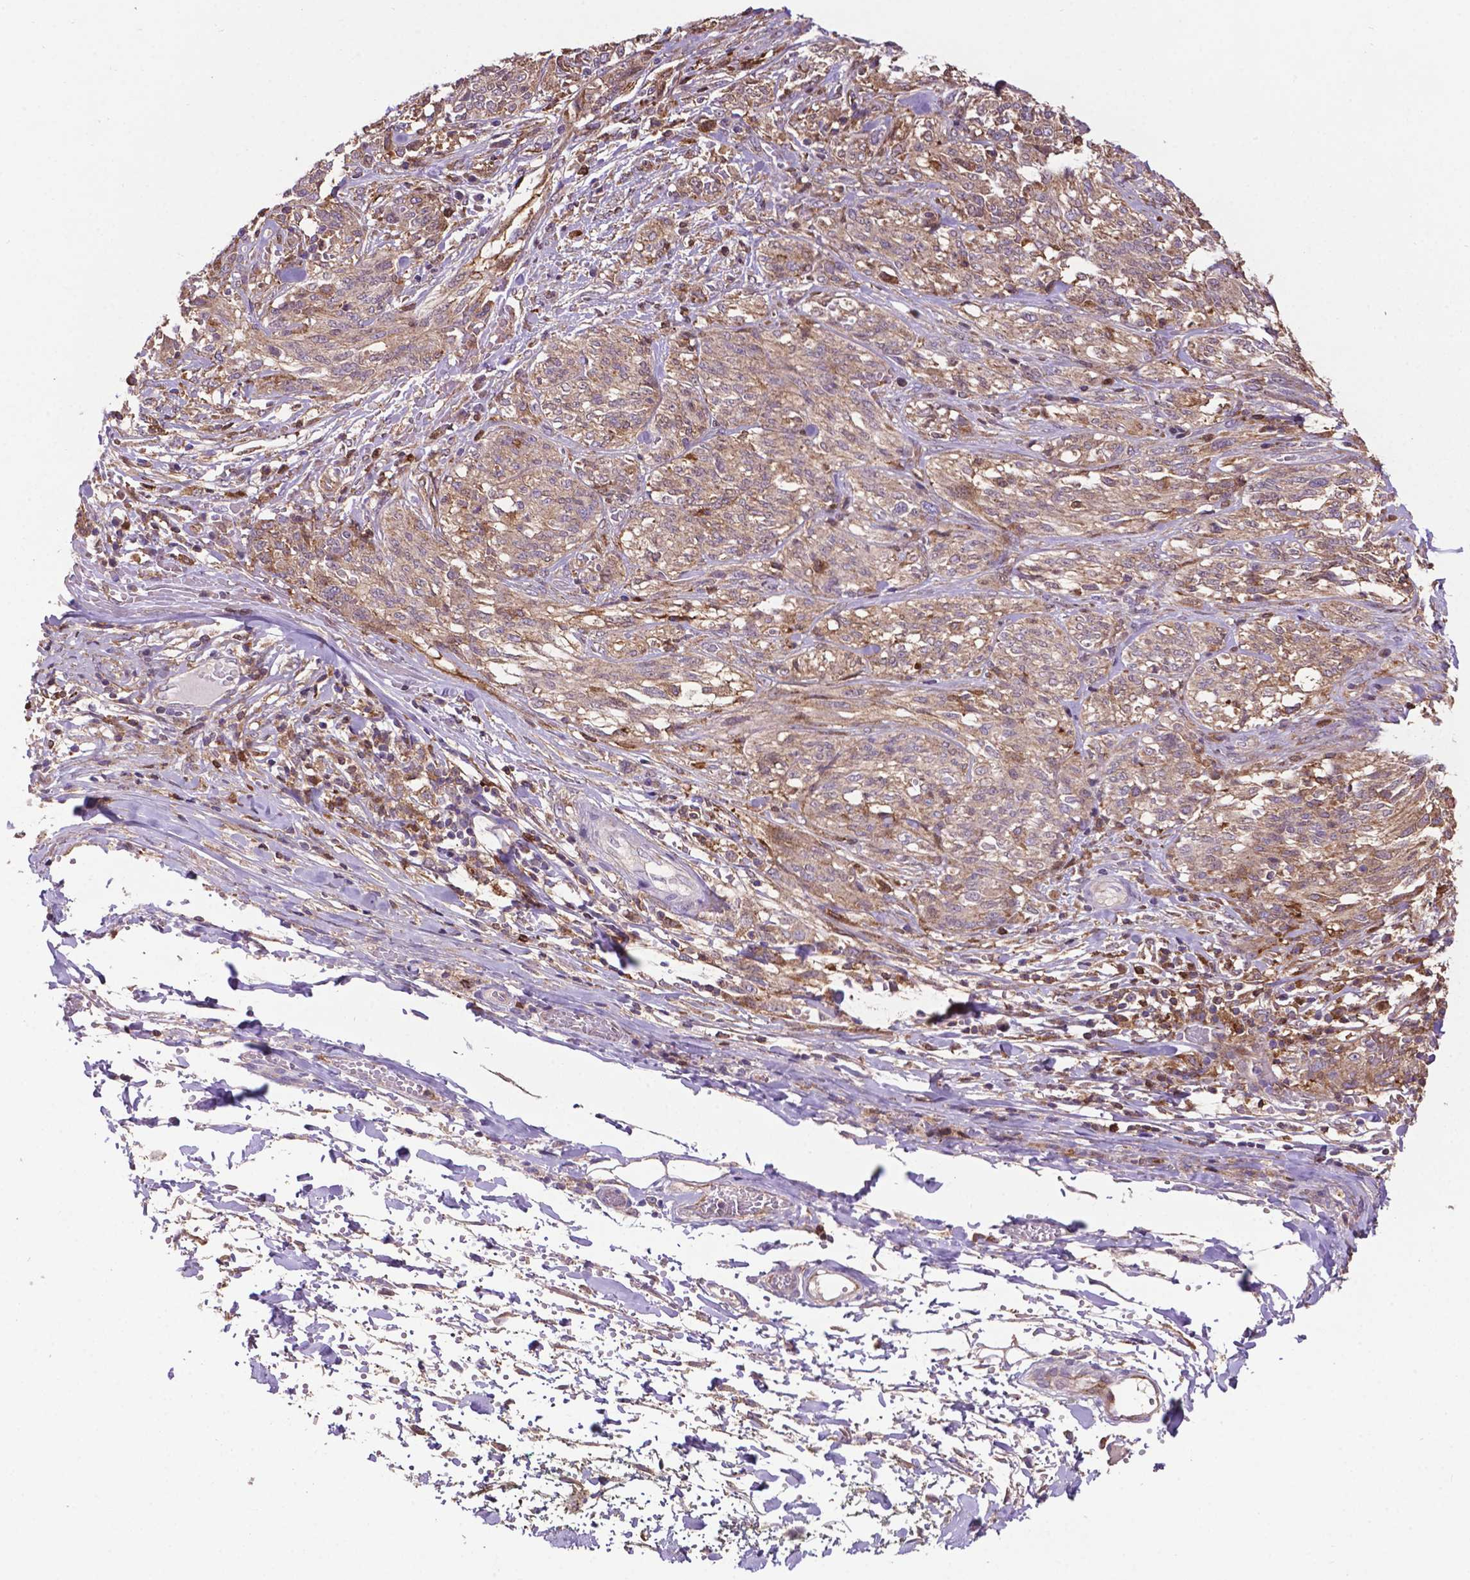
{"staining": {"intensity": "weak", "quantity": "25%-75%", "location": "cytoplasmic/membranous"}, "tissue": "melanoma", "cell_type": "Tumor cells", "image_type": "cancer", "snomed": [{"axis": "morphology", "description": "Malignant melanoma, NOS"}, {"axis": "topography", "description": "Skin"}], "caption": "High-magnification brightfield microscopy of melanoma stained with DAB (3,3'-diaminobenzidine) (brown) and counterstained with hematoxylin (blue). tumor cells exhibit weak cytoplasmic/membranous positivity is identified in approximately25%-75% of cells.", "gene": "SMAD3", "patient": {"sex": "female", "age": 91}}